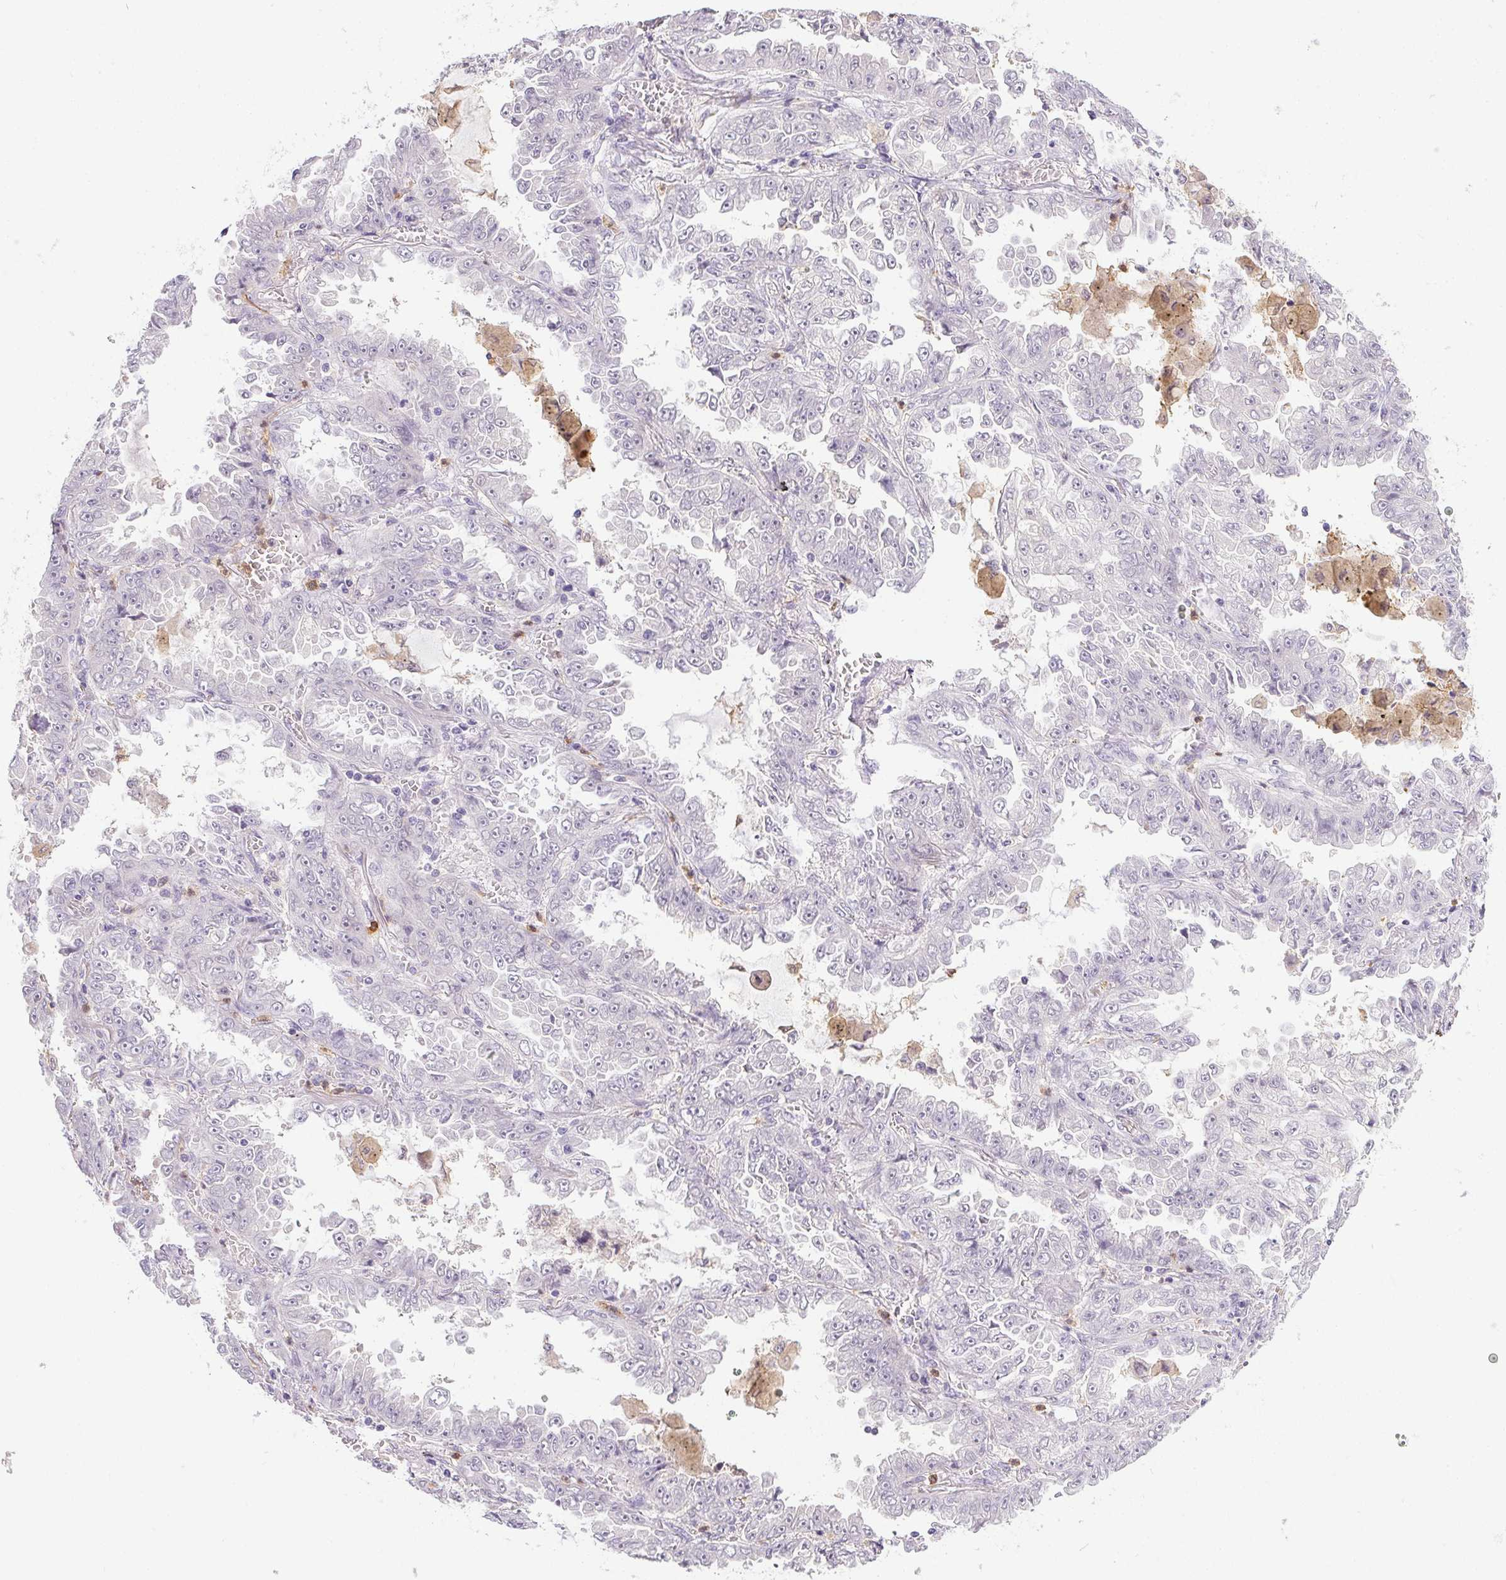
{"staining": {"intensity": "negative", "quantity": "none", "location": "none"}, "tissue": "lung cancer", "cell_type": "Tumor cells", "image_type": "cancer", "snomed": [{"axis": "morphology", "description": "Adenocarcinoma, NOS"}, {"axis": "topography", "description": "Lung"}], "caption": "A histopathology image of lung cancer (adenocarcinoma) stained for a protein exhibits no brown staining in tumor cells. (DAB (3,3'-diaminobenzidine) IHC, high magnification).", "gene": "DNAJC5G", "patient": {"sex": "female", "age": 52}}